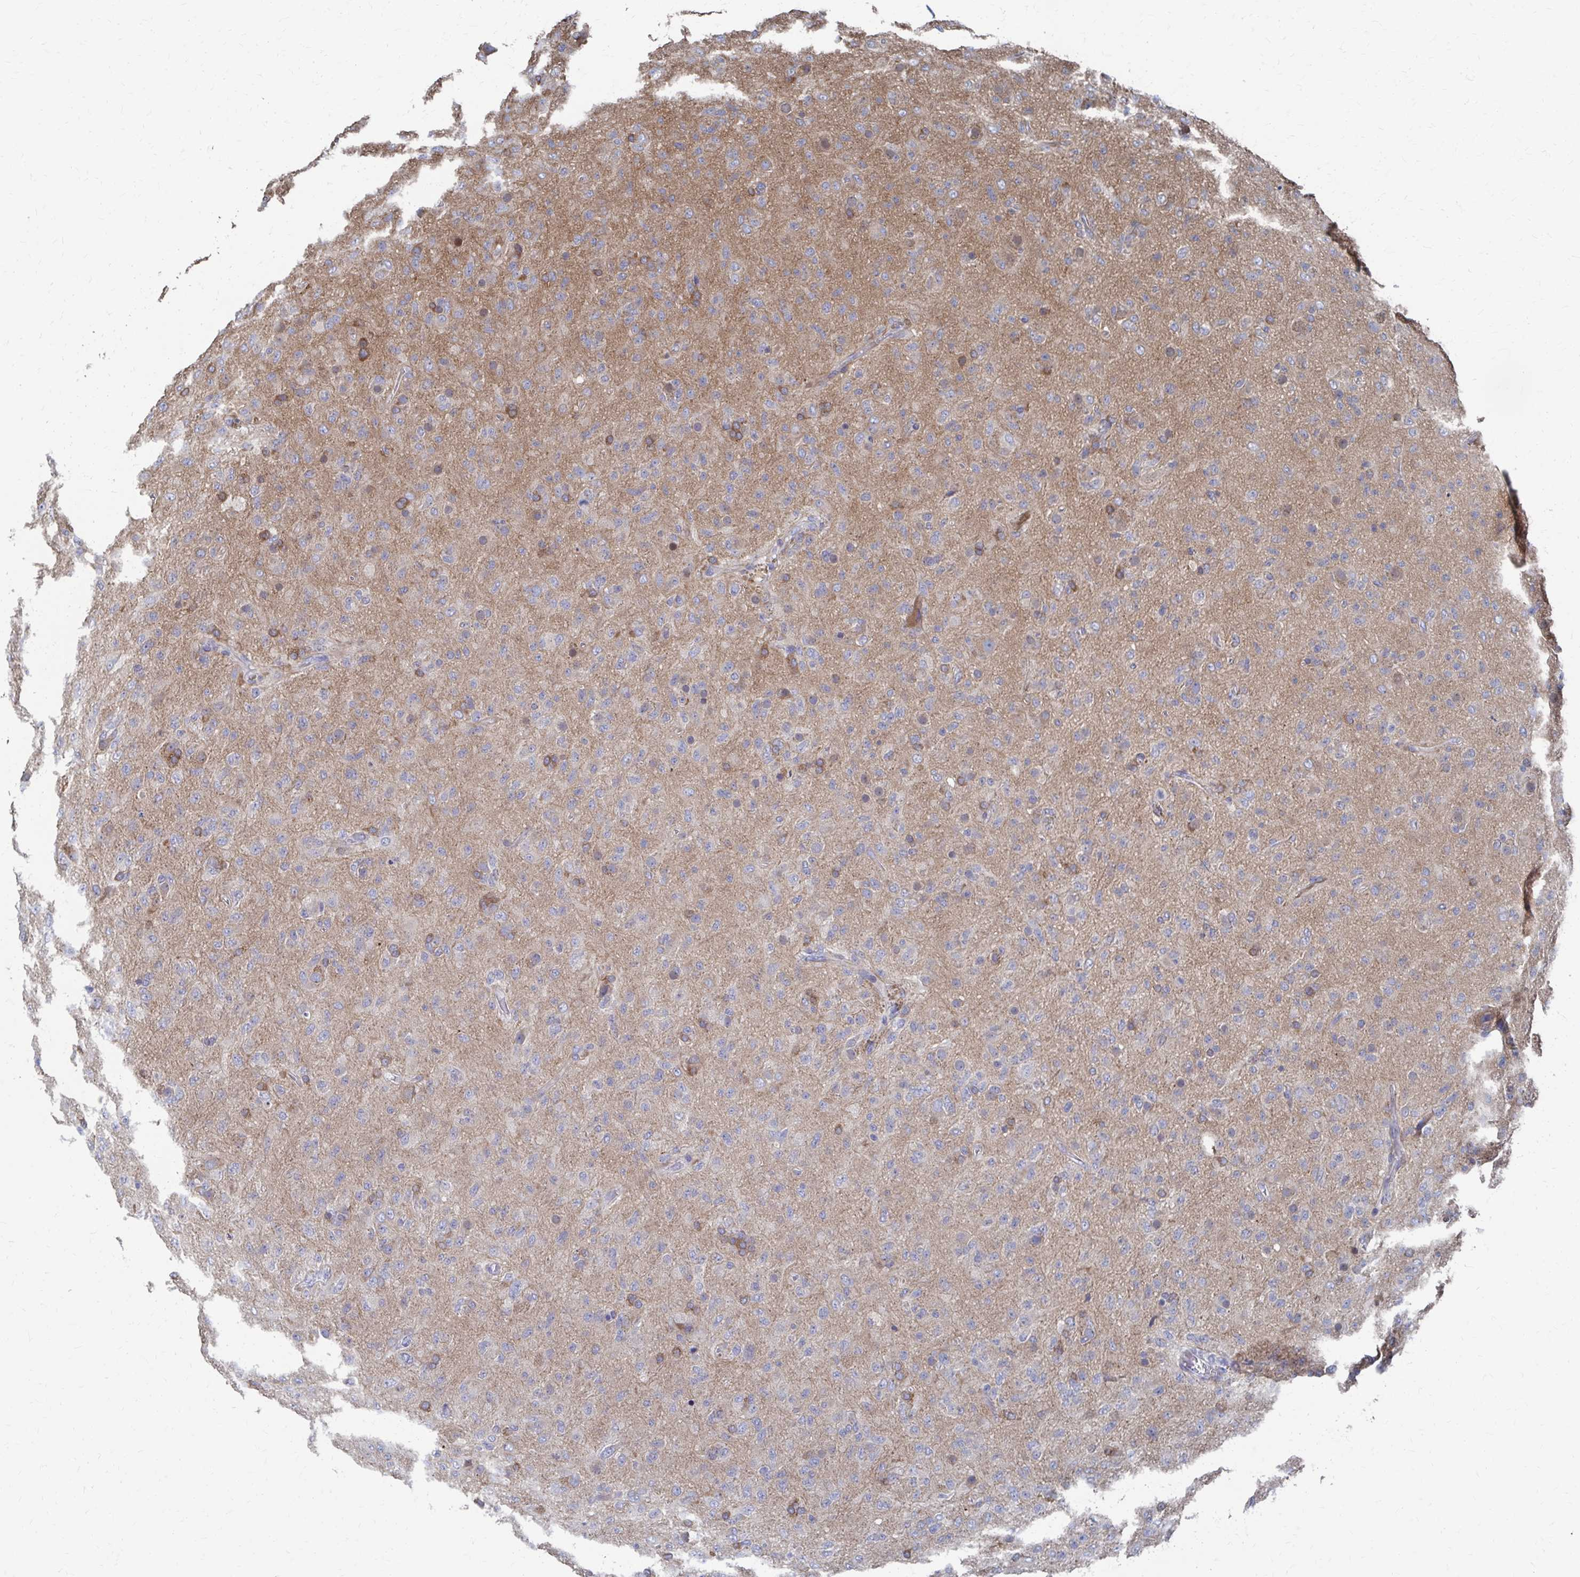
{"staining": {"intensity": "negative", "quantity": "none", "location": "none"}, "tissue": "glioma", "cell_type": "Tumor cells", "image_type": "cancer", "snomed": [{"axis": "morphology", "description": "Glioma, malignant, Low grade"}, {"axis": "topography", "description": "Brain"}], "caption": "Immunohistochemistry photomicrograph of neoplastic tissue: malignant glioma (low-grade) stained with DAB (3,3'-diaminobenzidine) shows no significant protein expression in tumor cells. The staining was performed using DAB (3,3'-diaminobenzidine) to visualize the protein expression in brown, while the nuclei were stained in blue with hematoxylin (Magnification: 20x).", "gene": "PLEKHG7", "patient": {"sex": "male", "age": 65}}